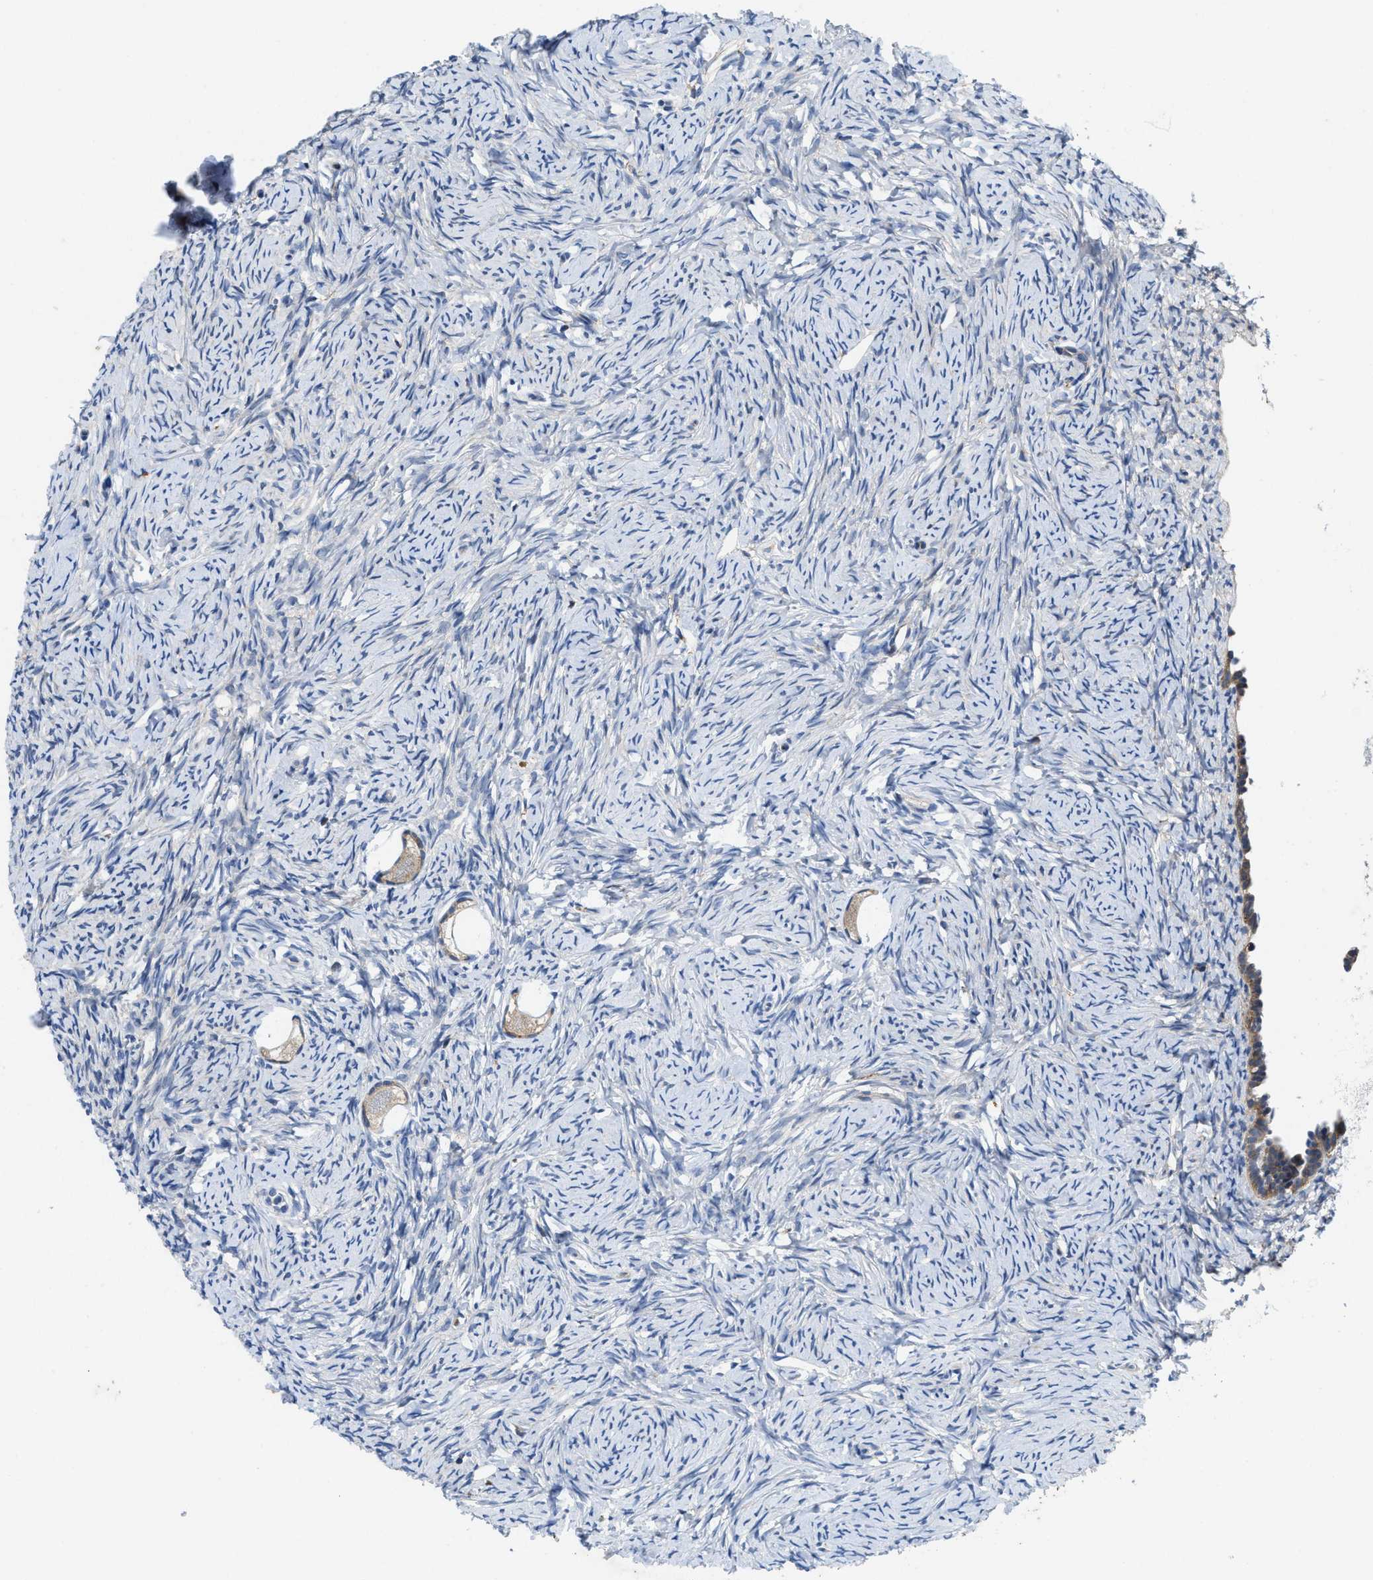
{"staining": {"intensity": "weak", "quantity": ">75%", "location": "cytoplasmic/membranous"}, "tissue": "ovary", "cell_type": "Follicle cells", "image_type": "normal", "snomed": [{"axis": "morphology", "description": "Normal tissue, NOS"}, {"axis": "topography", "description": "Ovary"}], "caption": "The image exhibits immunohistochemical staining of benign ovary. There is weak cytoplasmic/membranous expression is identified in approximately >75% of follicle cells.", "gene": "ENPP4", "patient": {"sex": "female", "age": 33}}